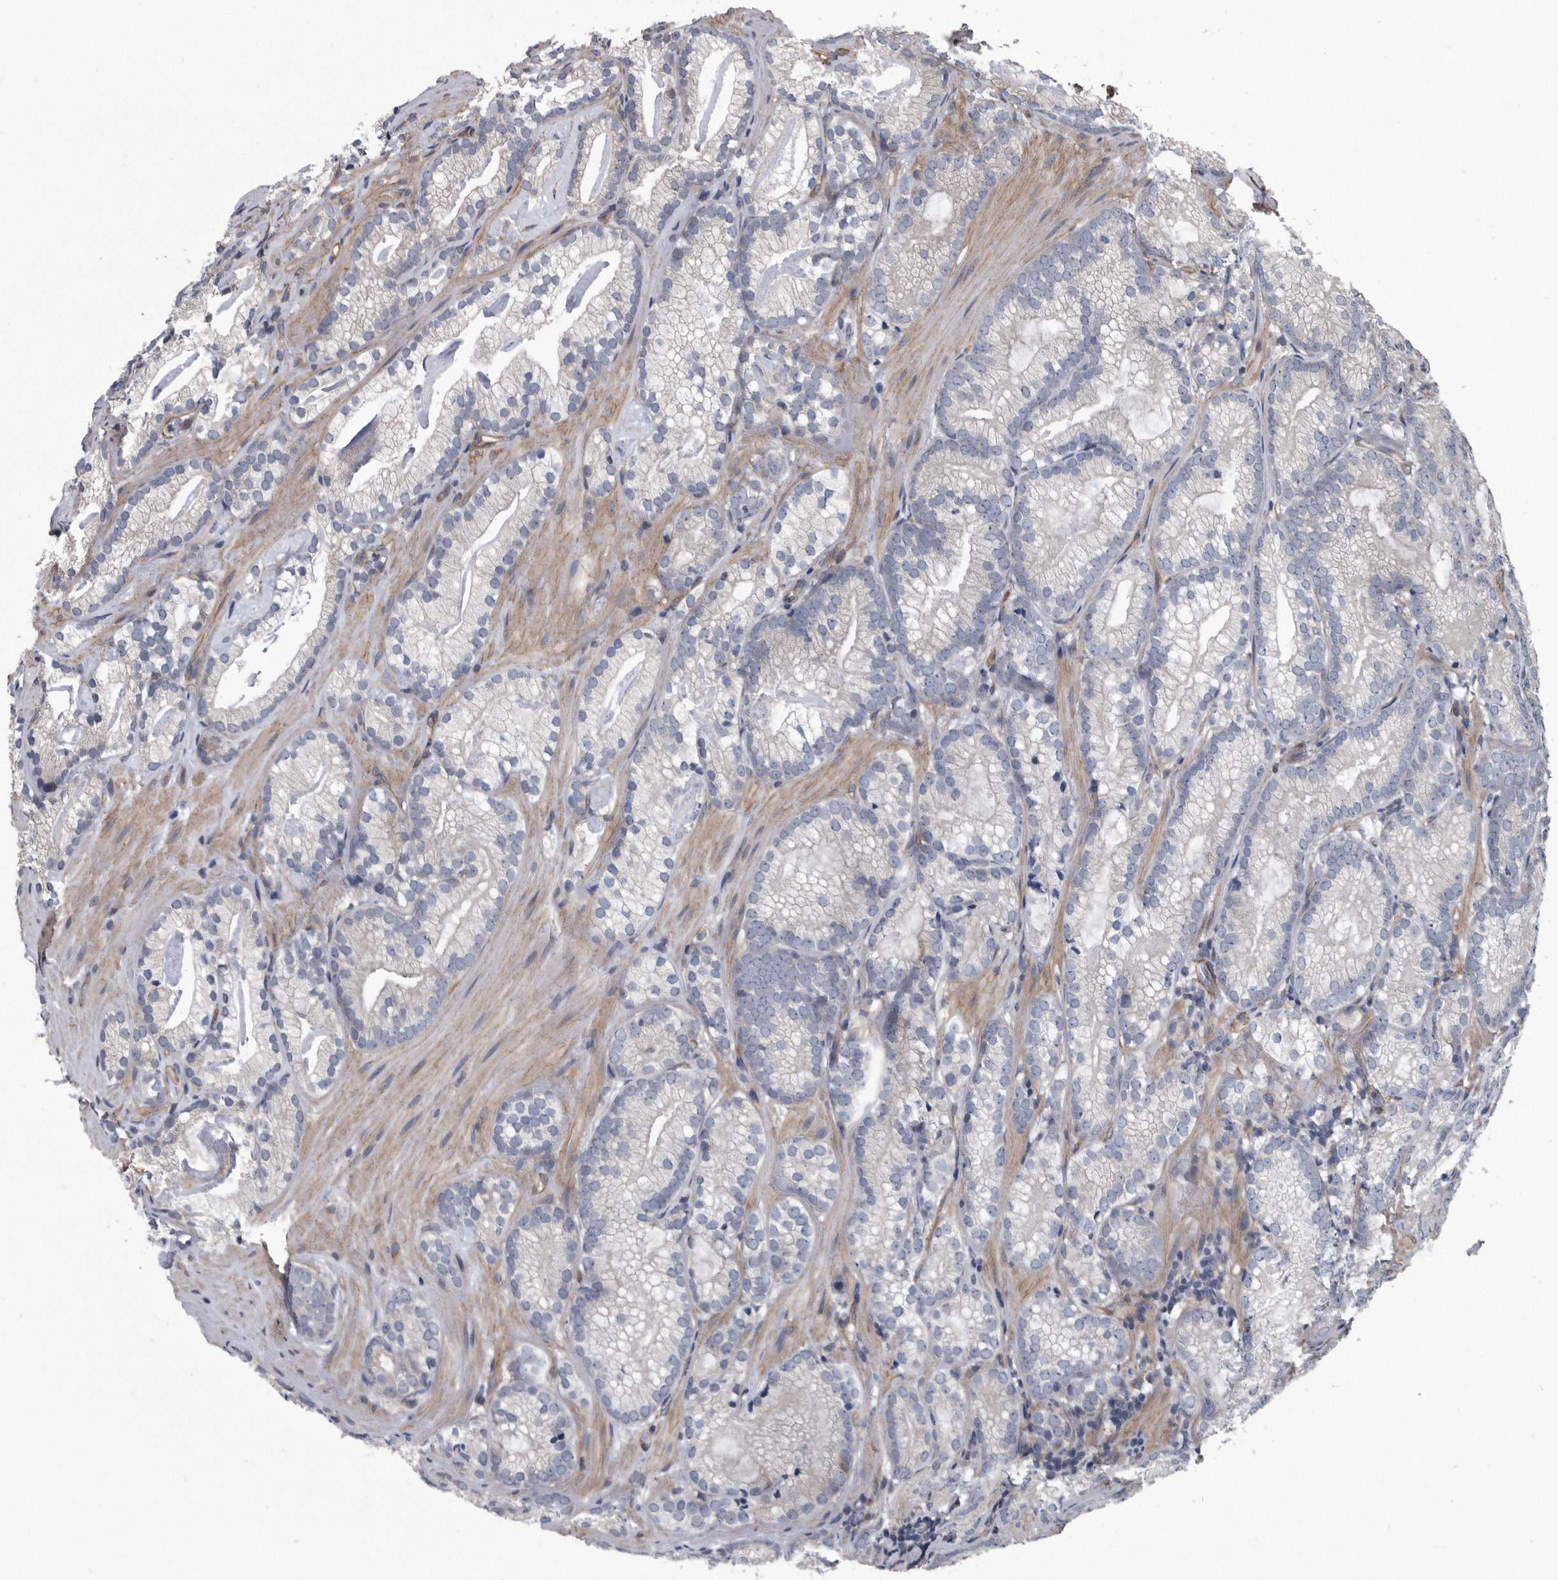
{"staining": {"intensity": "negative", "quantity": "none", "location": "none"}, "tissue": "prostate cancer", "cell_type": "Tumor cells", "image_type": "cancer", "snomed": [{"axis": "morphology", "description": "Adenocarcinoma, Low grade"}, {"axis": "topography", "description": "Prostate"}], "caption": "The photomicrograph shows no staining of tumor cells in prostate cancer.", "gene": "ARMCX1", "patient": {"sex": "male", "age": 72}}